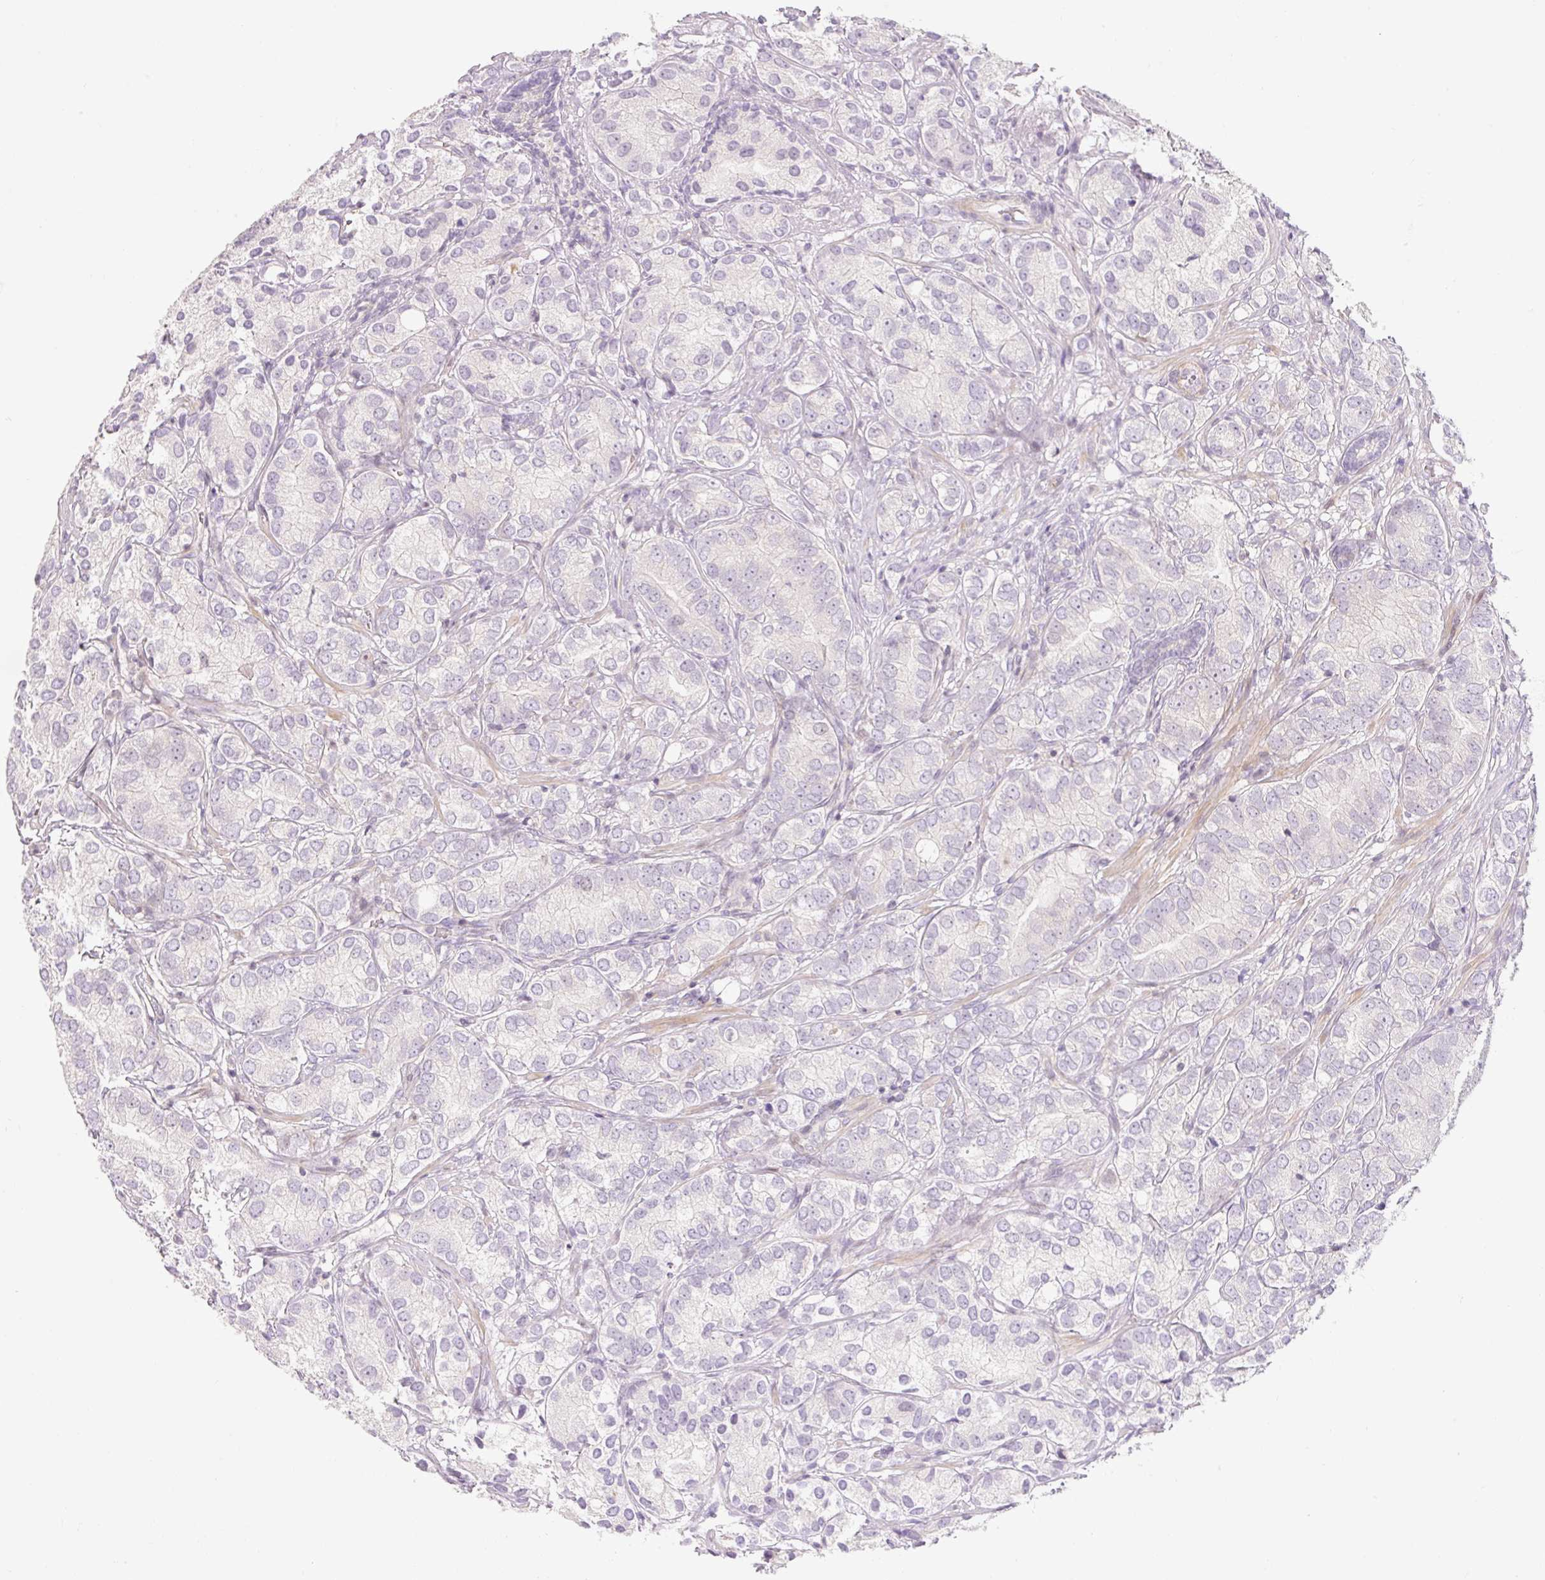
{"staining": {"intensity": "negative", "quantity": "none", "location": "none"}, "tissue": "prostate cancer", "cell_type": "Tumor cells", "image_type": "cancer", "snomed": [{"axis": "morphology", "description": "Adenocarcinoma, High grade"}, {"axis": "topography", "description": "Prostate"}], "caption": "Immunohistochemistry (IHC) histopathology image of human prostate cancer (adenocarcinoma (high-grade)) stained for a protein (brown), which reveals no positivity in tumor cells.", "gene": "ZNF552", "patient": {"sex": "male", "age": 82}}